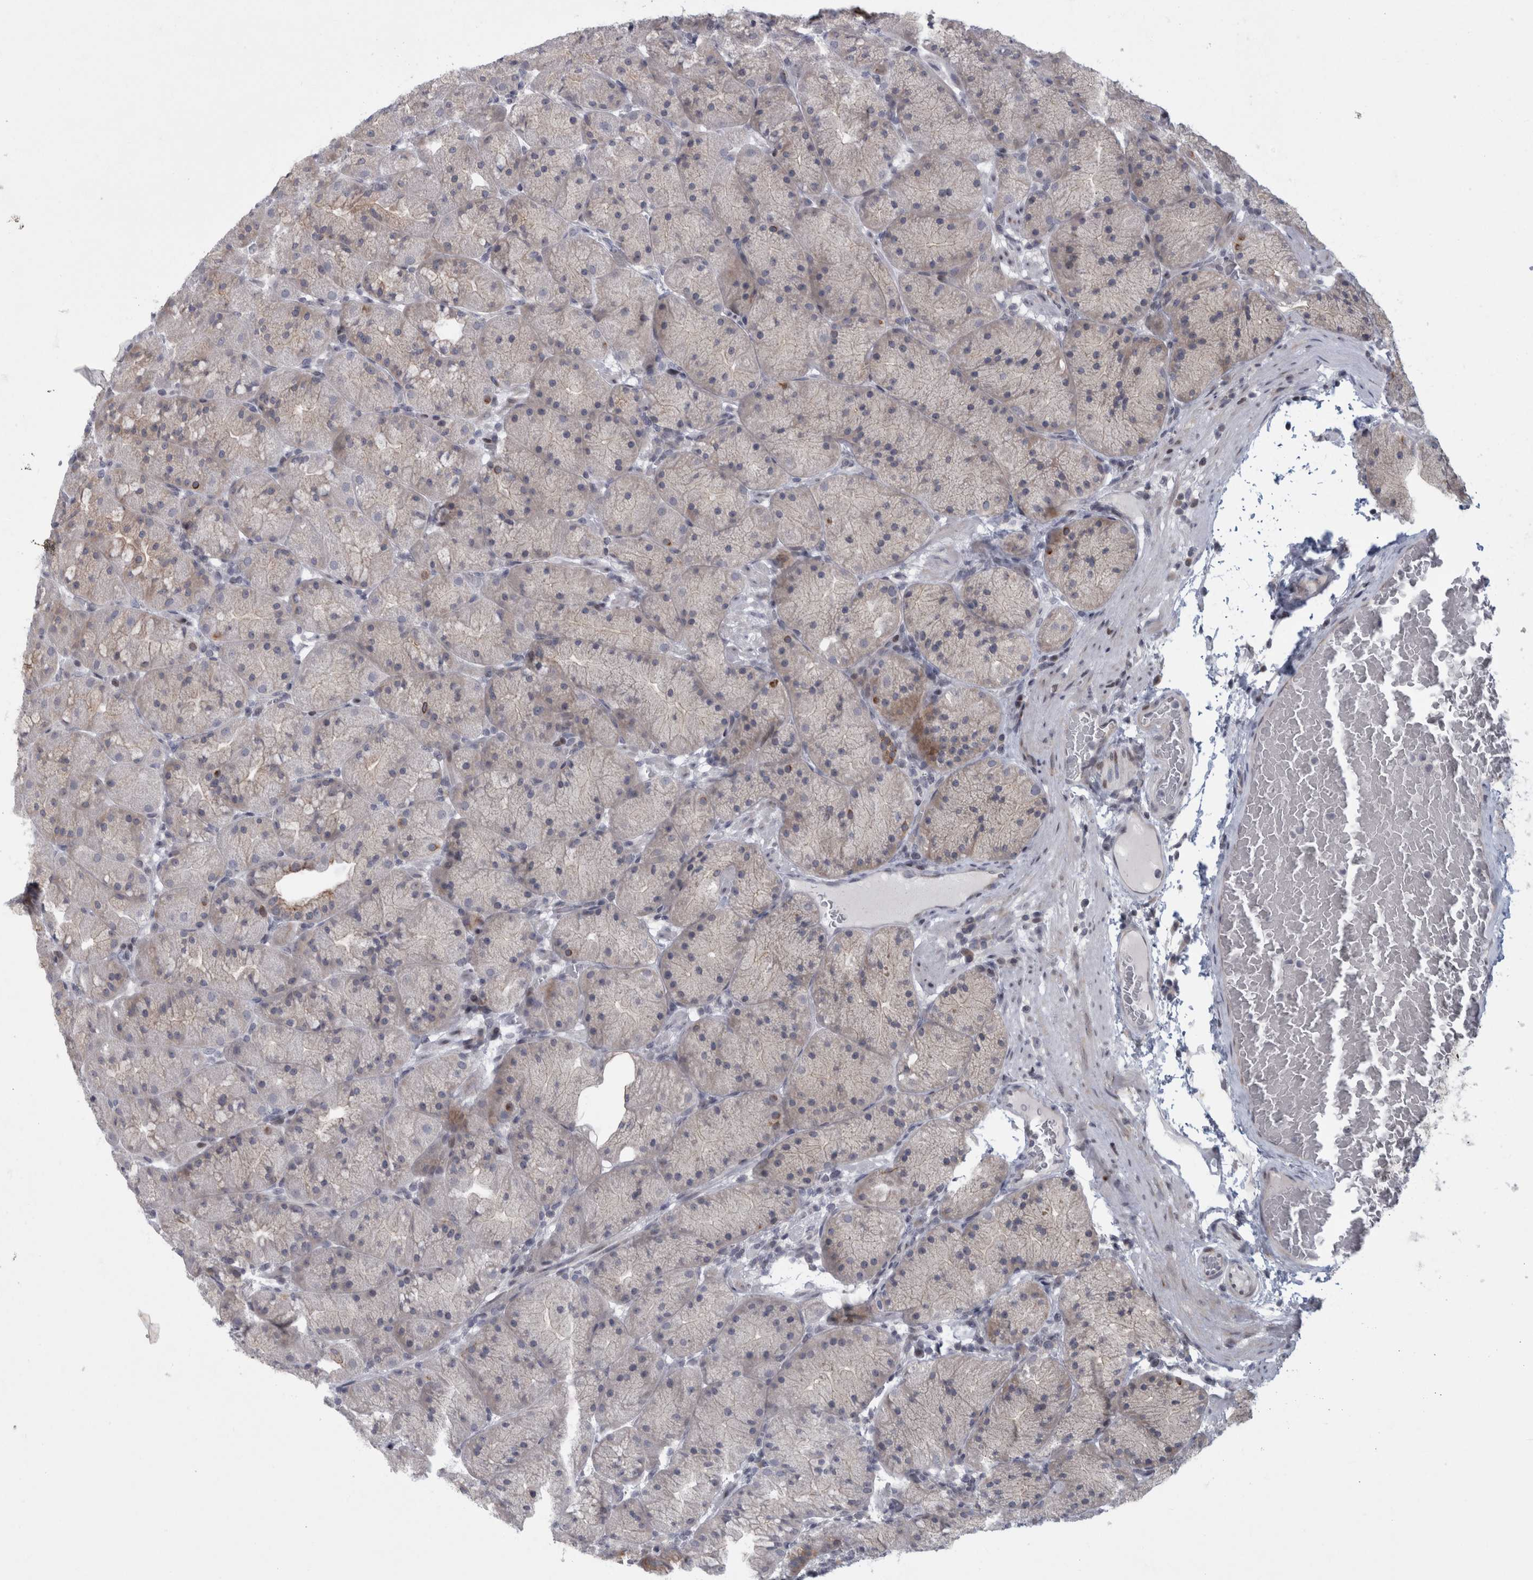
{"staining": {"intensity": "strong", "quantity": "<25%", "location": "cytoplasmic/membranous"}, "tissue": "stomach", "cell_type": "Glandular cells", "image_type": "normal", "snomed": [{"axis": "morphology", "description": "Normal tissue, NOS"}, {"axis": "topography", "description": "Stomach, upper"}, {"axis": "topography", "description": "Stomach"}], "caption": "A brown stain highlights strong cytoplasmic/membranous positivity of a protein in glandular cells of normal human stomach. The protein is stained brown, and the nuclei are stained in blue (DAB IHC with brightfield microscopy, high magnification).", "gene": "UTP25", "patient": {"sex": "male", "age": 48}}